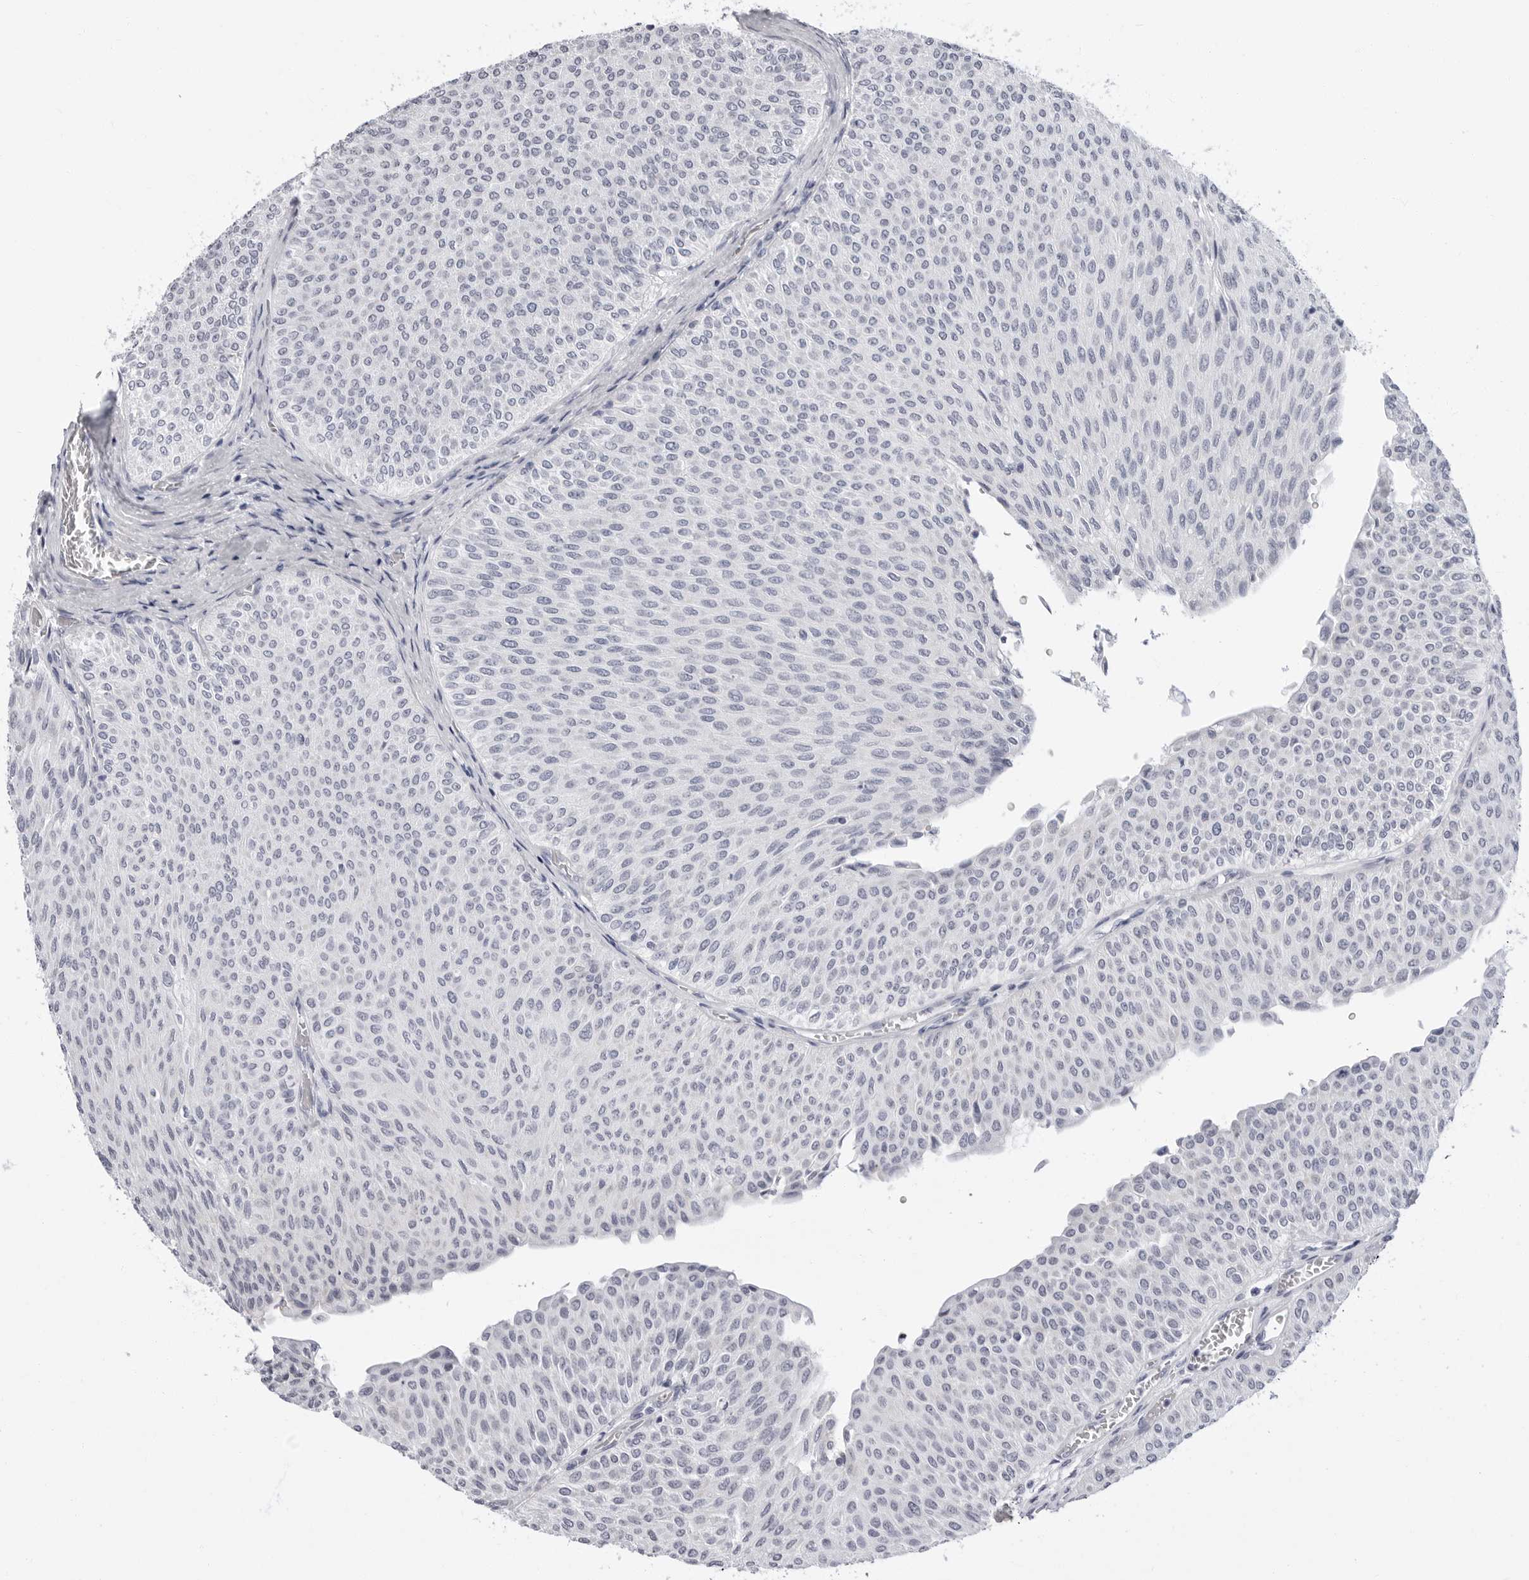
{"staining": {"intensity": "negative", "quantity": "none", "location": "none"}, "tissue": "urothelial cancer", "cell_type": "Tumor cells", "image_type": "cancer", "snomed": [{"axis": "morphology", "description": "Urothelial carcinoma, Low grade"}, {"axis": "topography", "description": "Urinary bladder"}], "caption": "Human low-grade urothelial carcinoma stained for a protein using immunohistochemistry reveals no positivity in tumor cells.", "gene": "ERICH3", "patient": {"sex": "male", "age": 78}}